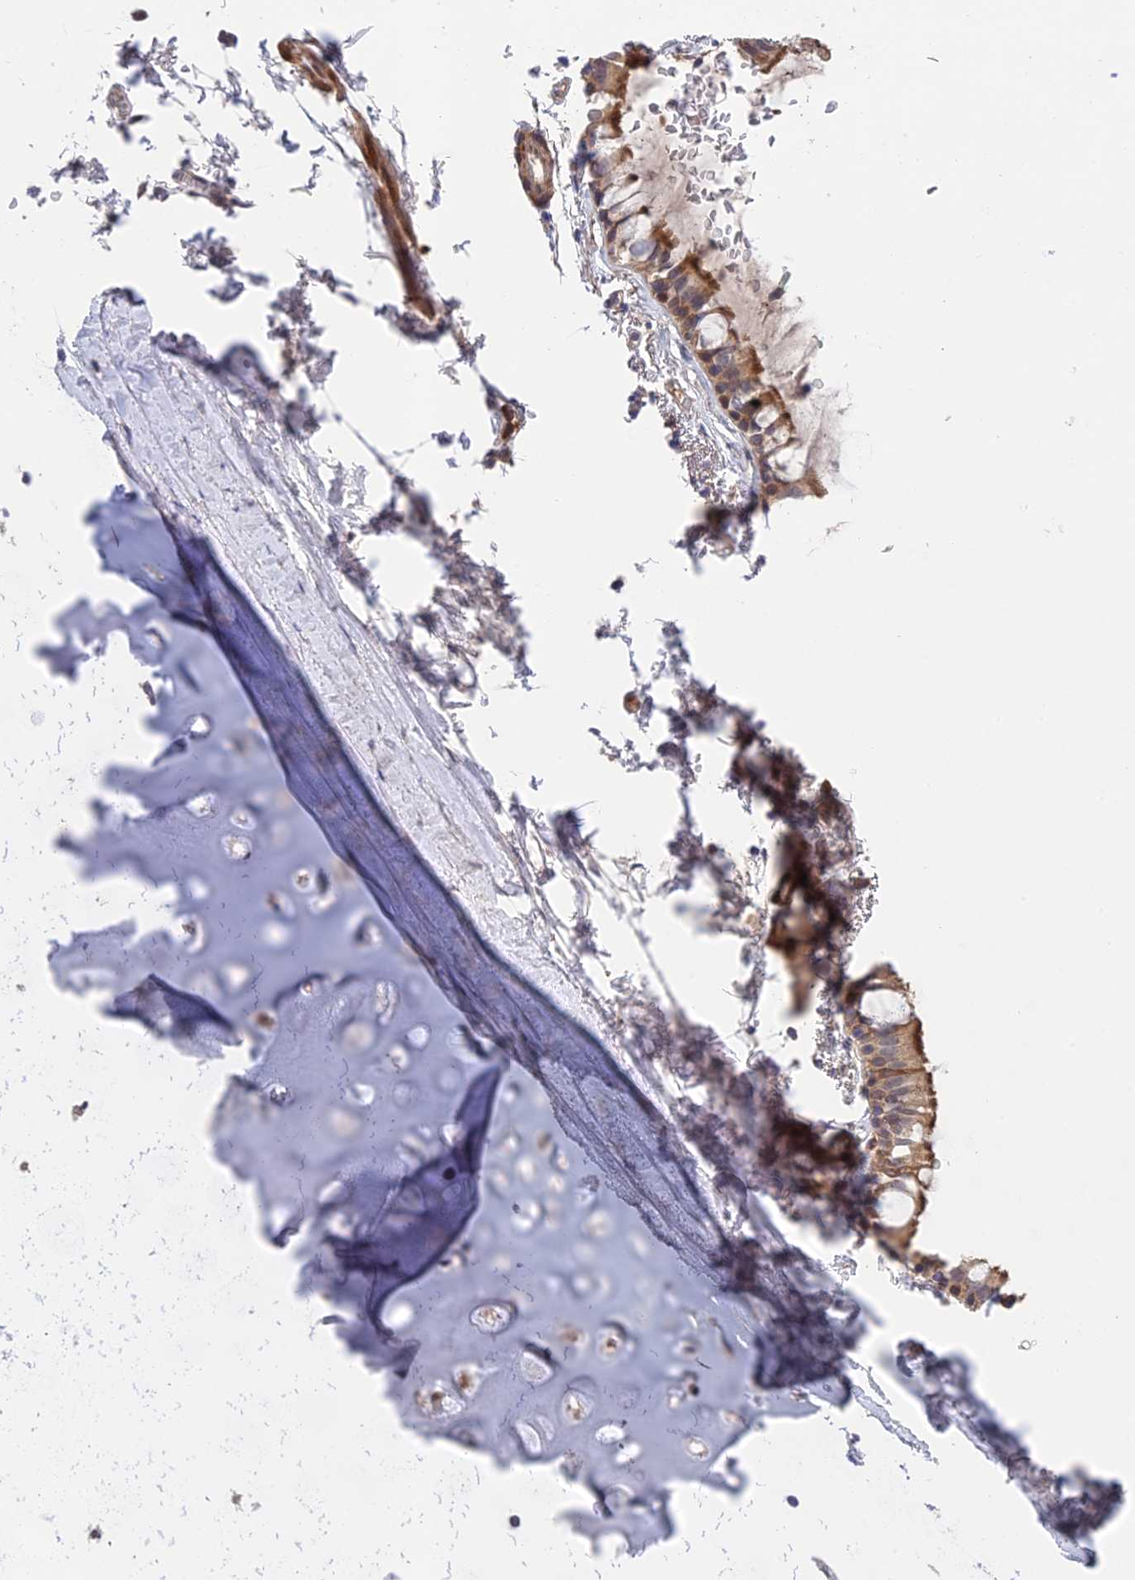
{"staining": {"intensity": "negative", "quantity": "none", "location": "none"}, "tissue": "adipose tissue", "cell_type": "Adipocytes", "image_type": "normal", "snomed": [{"axis": "morphology", "description": "Normal tissue, NOS"}, {"axis": "topography", "description": "Lymph node"}, {"axis": "topography", "description": "Bronchus"}], "caption": "DAB immunohistochemical staining of normal human adipose tissue displays no significant expression in adipocytes. The staining is performed using DAB (3,3'-diaminobenzidine) brown chromogen with nuclei counter-stained in using hematoxylin.", "gene": "UROS", "patient": {"sex": "male", "age": 63}}